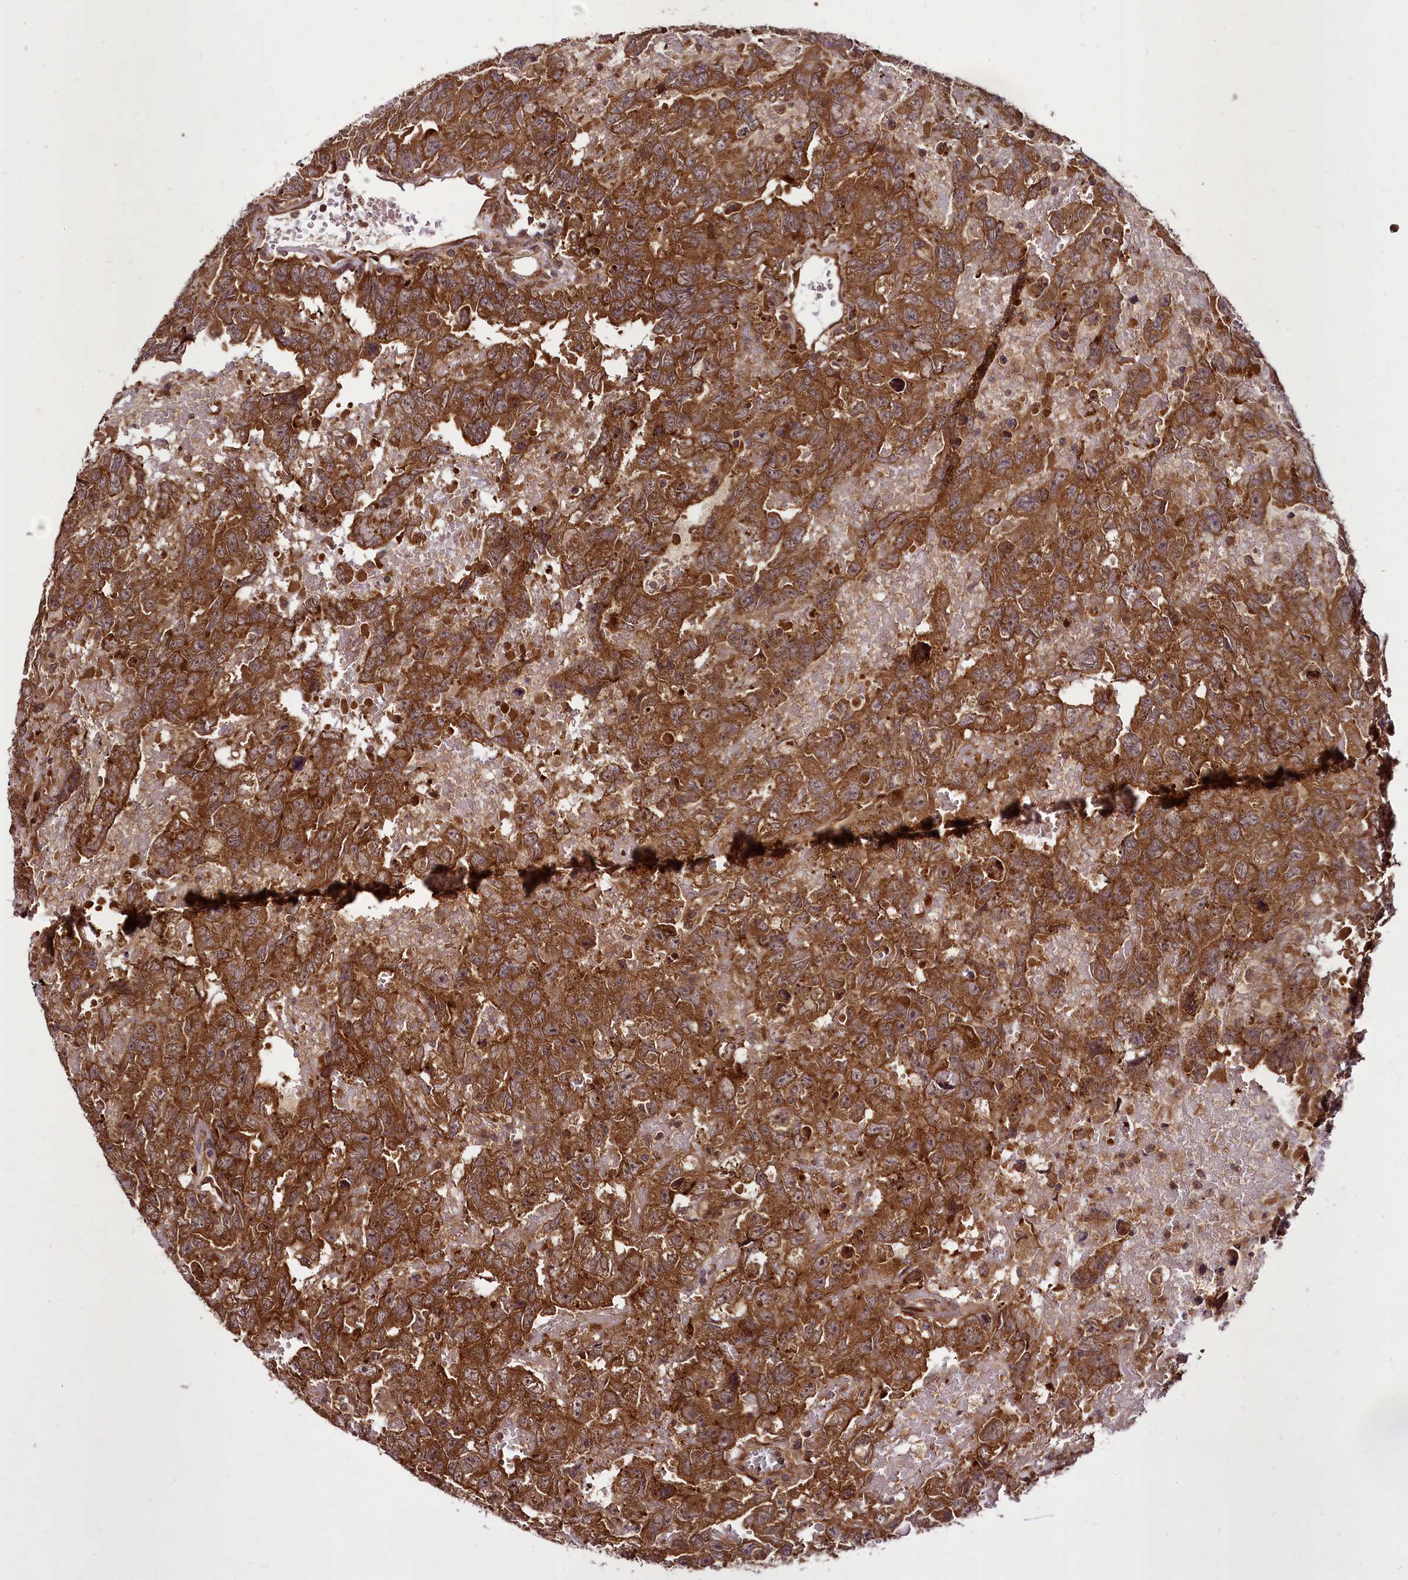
{"staining": {"intensity": "strong", "quantity": ">75%", "location": "cytoplasmic/membranous"}, "tissue": "testis cancer", "cell_type": "Tumor cells", "image_type": "cancer", "snomed": [{"axis": "morphology", "description": "Carcinoma, Embryonal, NOS"}, {"axis": "topography", "description": "Testis"}], "caption": "Immunohistochemistry (IHC) staining of embryonal carcinoma (testis), which displays high levels of strong cytoplasmic/membranous staining in approximately >75% of tumor cells indicating strong cytoplasmic/membranous protein positivity. The staining was performed using DAB (3,3'-diaminobenzidine) (brown) for protein detection and nuclei were counterstained in hematoxylin (blue).", "gene": "DCP1B", "patient": {"sex": "male", "age": 45}}